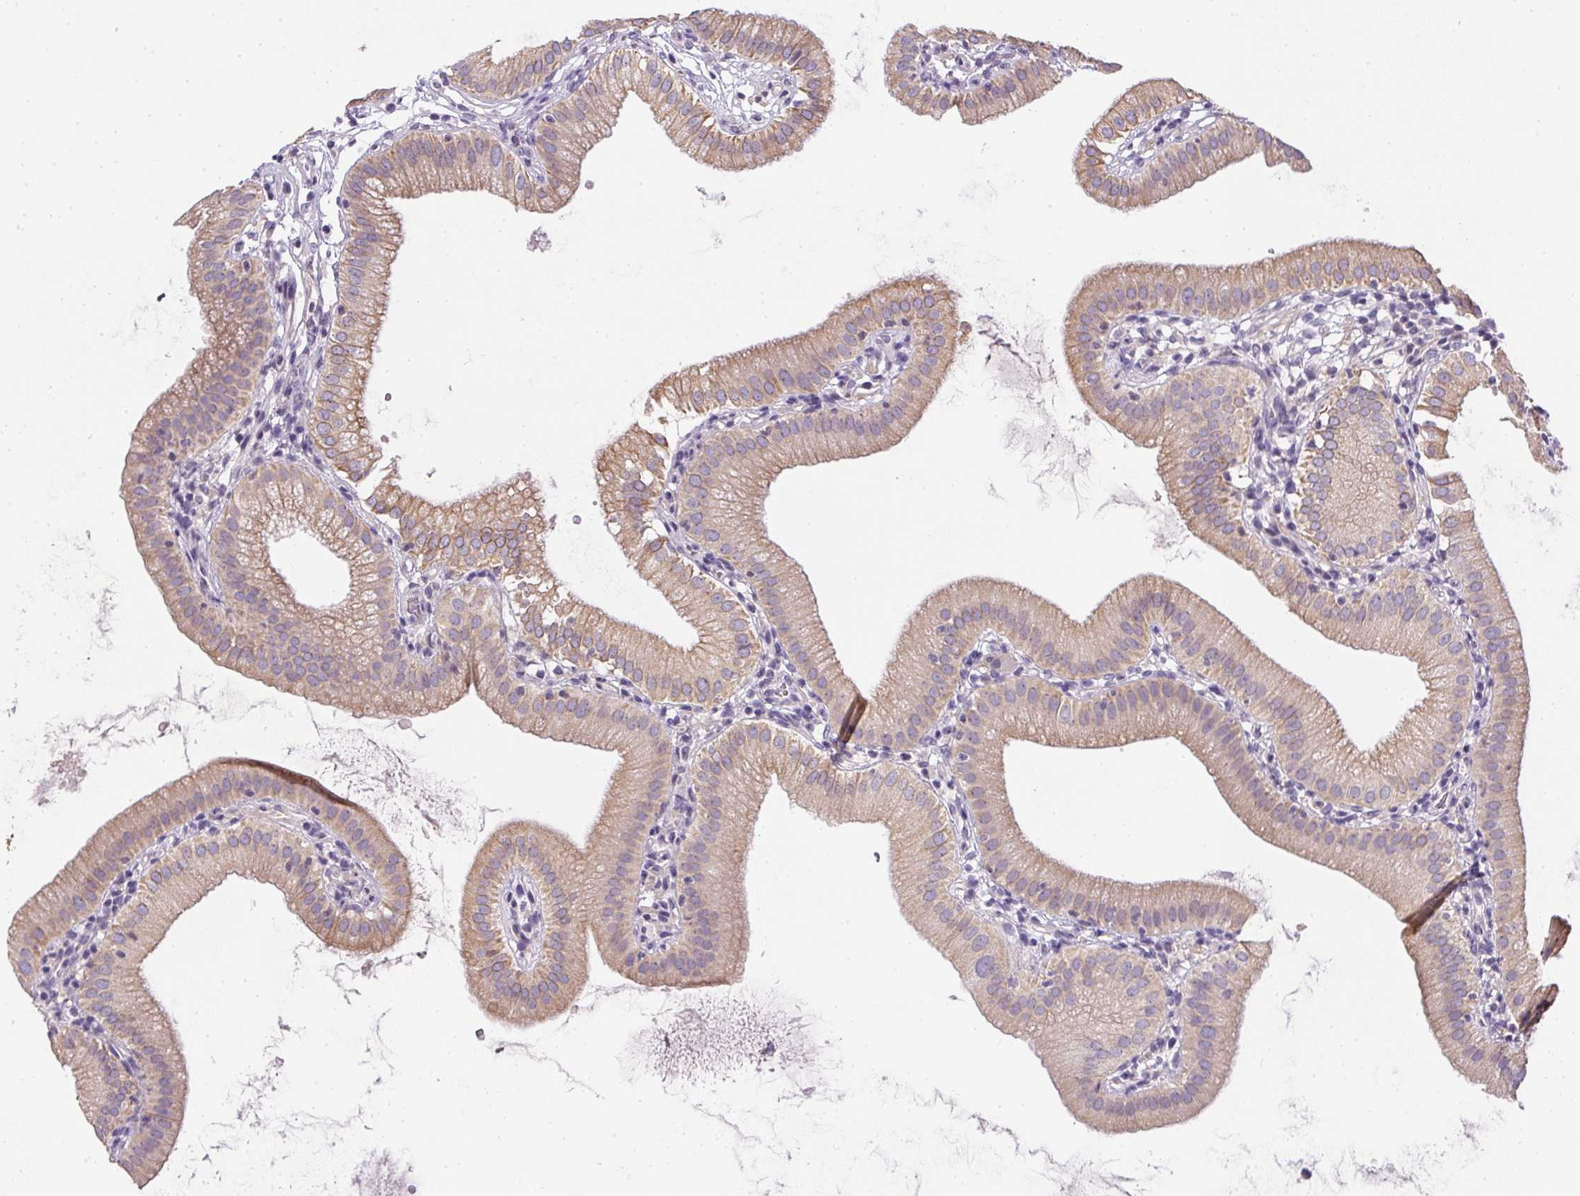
{"staining": {"intensity": "moderate", "quantity": ">75%", "location": "cytoplasmic/membranous"}, "tissue": "gallbladder", "cell_type": "Glandular cells", "image_type": "normal", "snomed": [{"axis": "morphology", "description": "Normal tissue, NOS"}, {"axis": "topography", "description": "Gallbladder"}], "caption": "Moderate cytoplasmic/membranous staining is identified in approximately >75% of glandular cells in normal gallbladder.", "gene": "SLC17A7", "patient": {"sex": "female", "age": 65}}